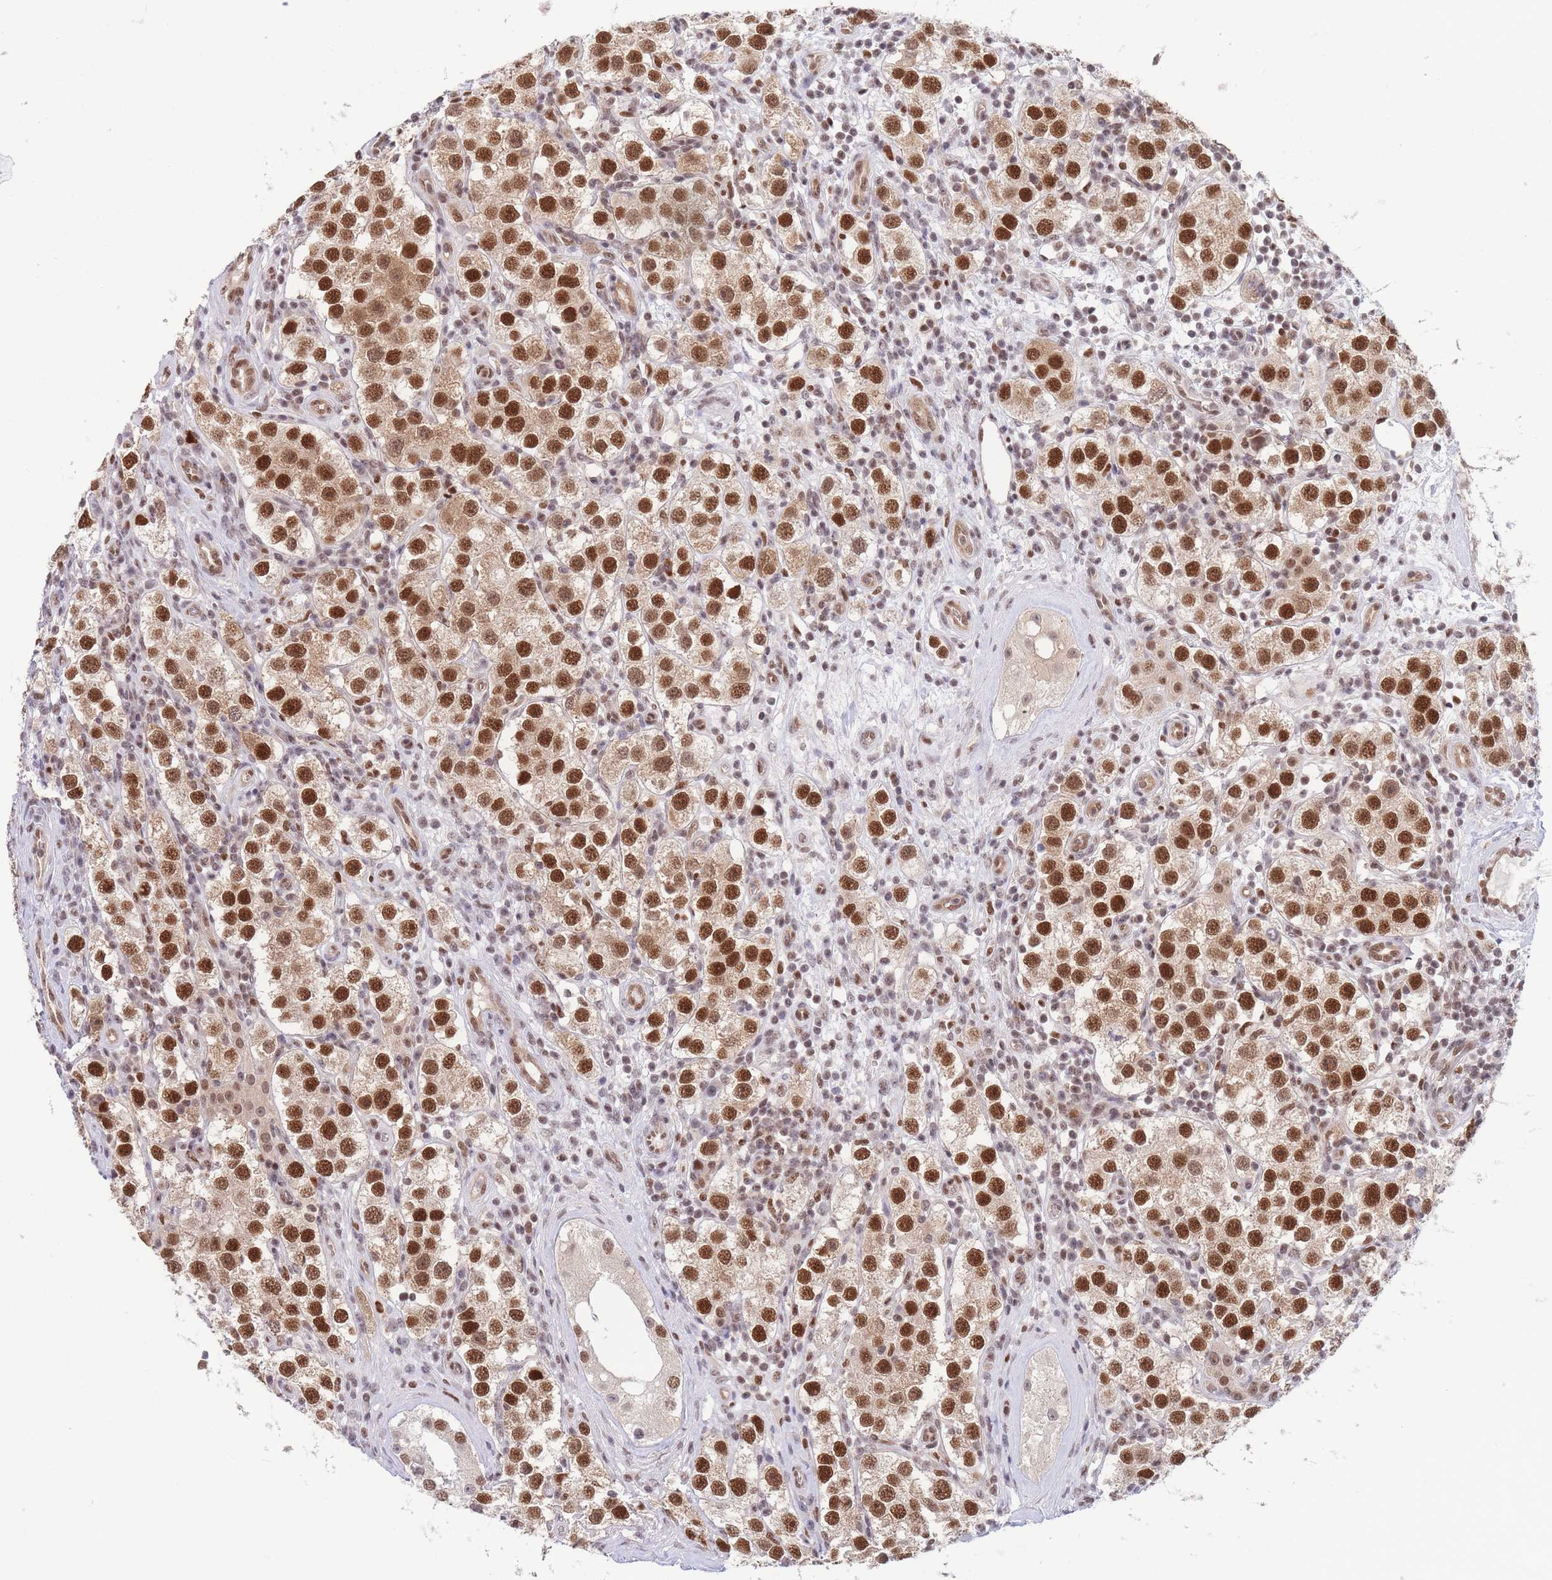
{"staining": {"intensity": "strong", "quantity": ">75%", "location": "nuclear"}, "tissue": "testis cancer", "cell_type": "Tumor cells", "image_type": "cancer", "snomed": [{"axis": "morphology", "description": "Seminoma, NOS"}, {"axis": "topography", "description": "Testis"}], "caption": "Protein expression analysis of human testis cancer reveals strong nuclear positivity in approximately >75% of tumor cells.", "gene": "SMAD9", "patient": {"sex": "male", "age": 37}}